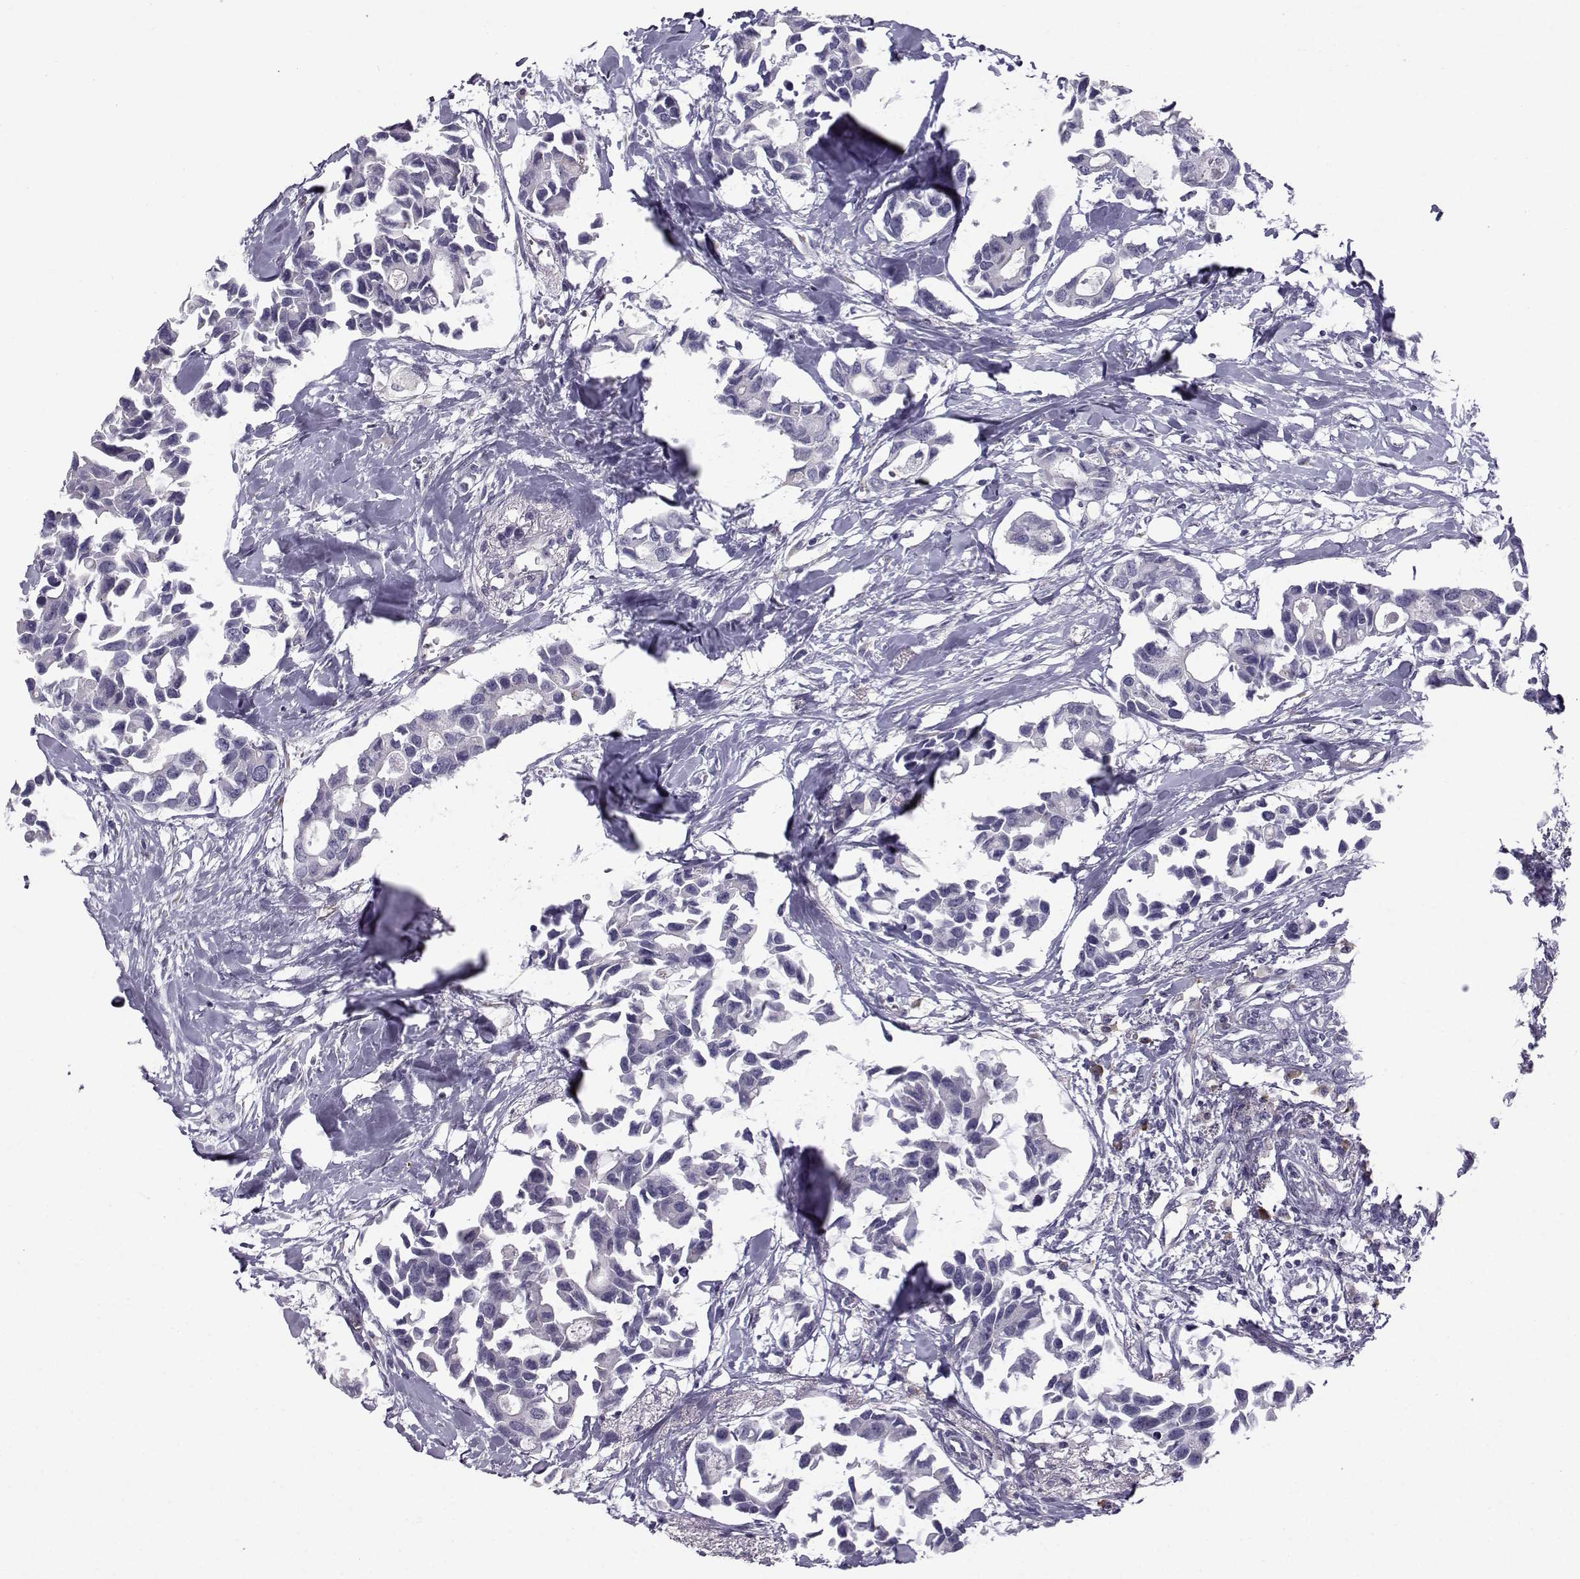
{"staining": {"intensity": "negative", "quantity": "none", "location": "none"}, "tissue": "breast cancer", "cell_type": "Tumor cells", "image_type": "cancer", "snomed": [{"axis": "morphology", "description": "Duct carcinoma"}, {"axis": "topography", "description": "Breast"}], "caption": "High magnification brightfield microscopy of breast cancer (infiltrating ductal carcinoma) stained with DAB (brown) and counterstained with hematoxylin (blue): tumor cells show no significant expression.", "gene": "QPCT", "patient": {"sex": "female", "age": 83}}